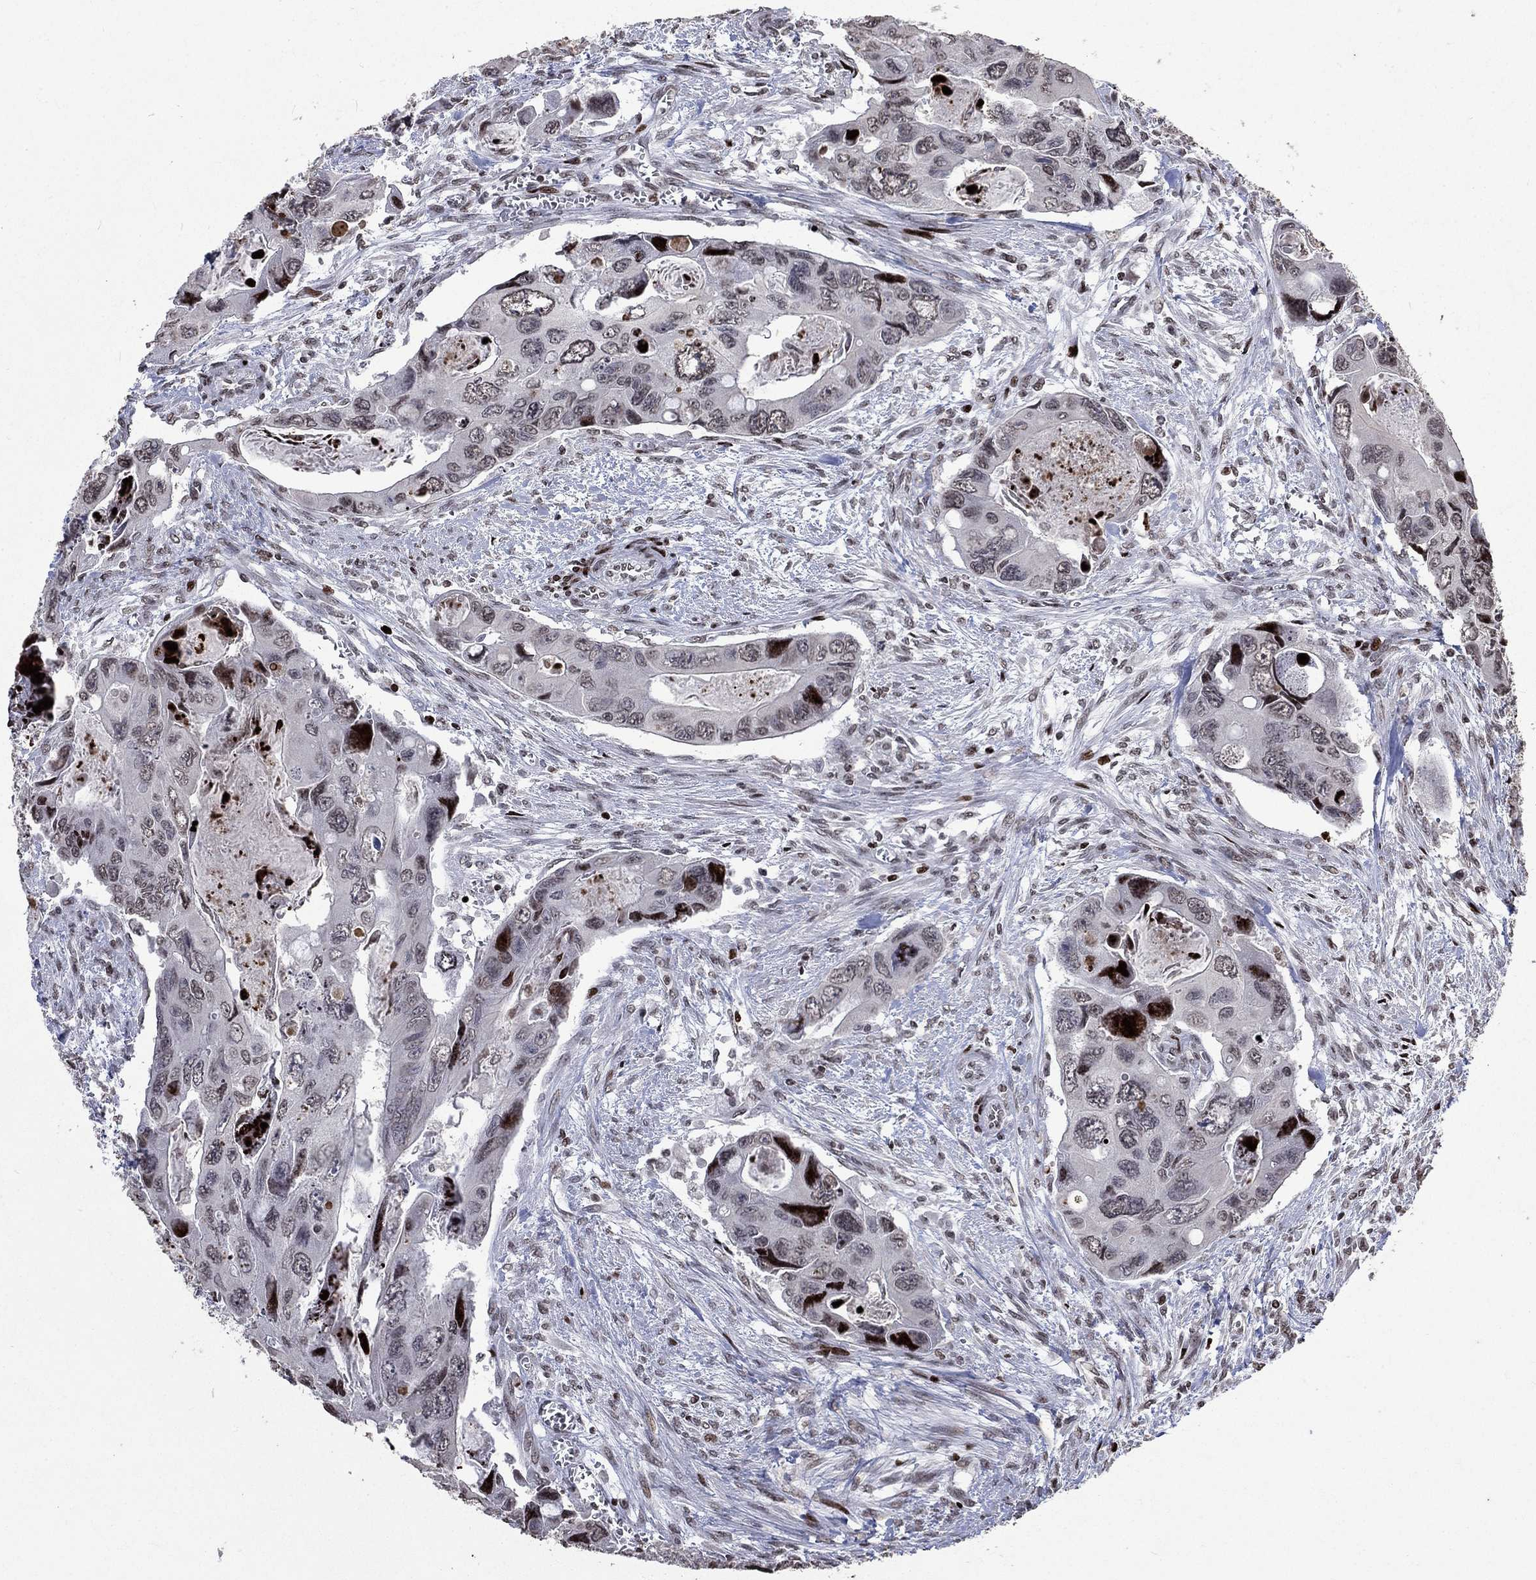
{"staining": {"intensity": "strong", "quantity": "<25%", "location": "nuclear"}, "tissue": "colorectal cancer", "cell_type": "Tumor cells", "image_type": "cancer", "snomed": [{"axis": "morphology", "description": "Adenocarcinoma, NOS"}, {"axis": "topography", "description": "Rectum"}], "caption": "Immunohistochemical staining of human colorectal cancer (adenocarcinoma) shows strong nuclear protein positivity in approximately <25% of tumor cells.", "gene": "SRSF3", "patient": {"sex": "male", "age": 62}}